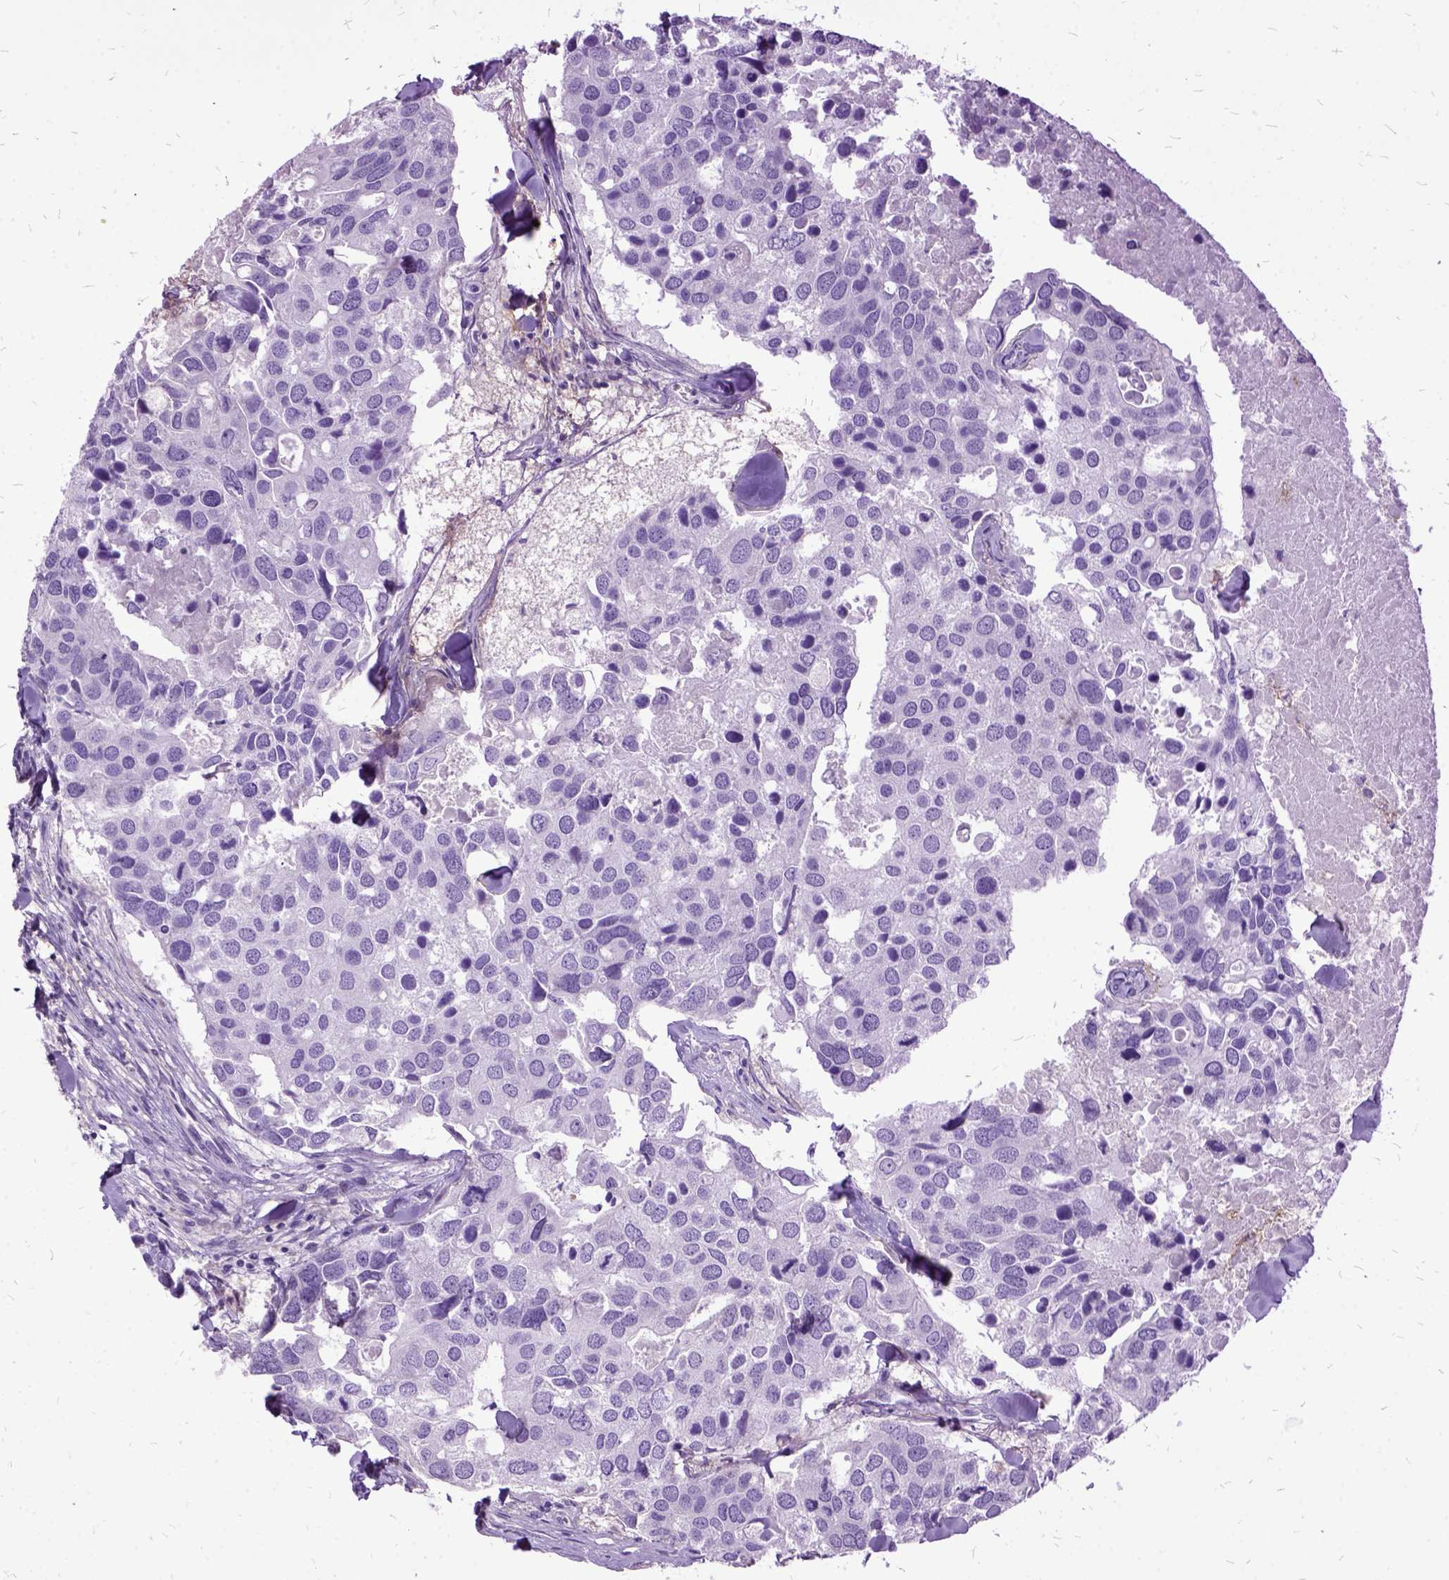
{"staining": {"intensity": "negative", "quantity": "none", "location": "none"}, "tissue": "breast cancer", "cell_type": "Tumor cells", "image_type": "cancer", "snomed": [{"axis": "morphology", "description": "Duct carcinoma"}, {"axis": "topography", "description": "Breast"}], "caption": "A photomicrograph of breast invasive ductal carcinoma stained for a protein shows no brown staining in tumor cells. (Stains: DAB (3,3'-diaminobenzidine) immunohistochemistry with hematoxylin counter stain, Microscopy: brightfield microscopy at high magnification).", "gene": "MME", "patient": {"sex": "female", "age": 83}}